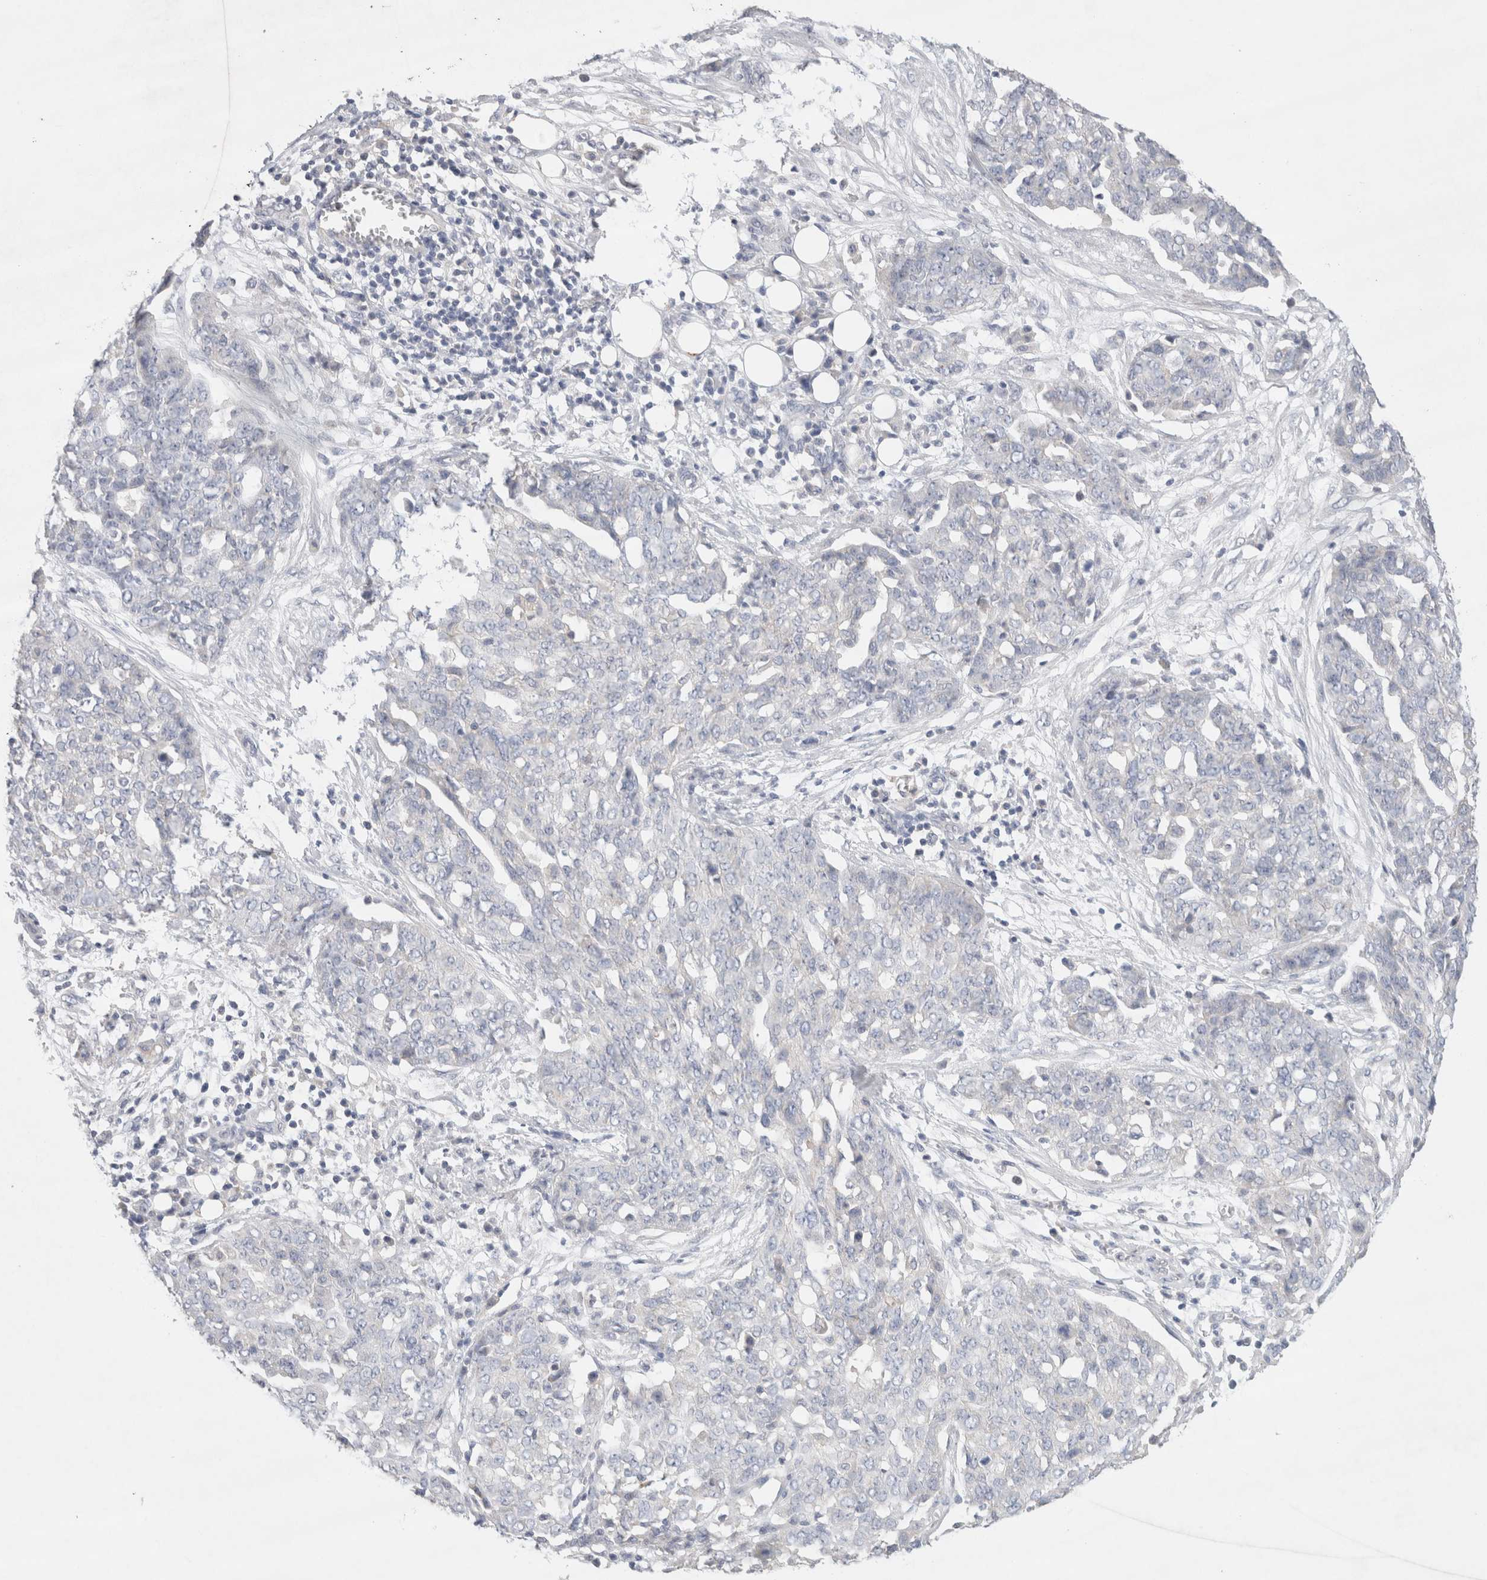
{"staining": {"intensity": "negative", "quantity": "none", "location": "none"}, "tissue": "ovarian cancer", "cell_type": "Tumor cells", "image_type": "cancer", "snomed": [{"axis": "morphology", "description": "Cystadenocarcinoma, serous, NOS"}, {"axis": "topography", "description": "Soft tissue"}, {"axis": "topography", "description": "Ovary"}], "caption": "Tumor cells are negative for brown protein staining in serous cystadenocarcinoma (ovarian).", "gene": "MPP2", "patient": {"sex": "female", "age": 57}}